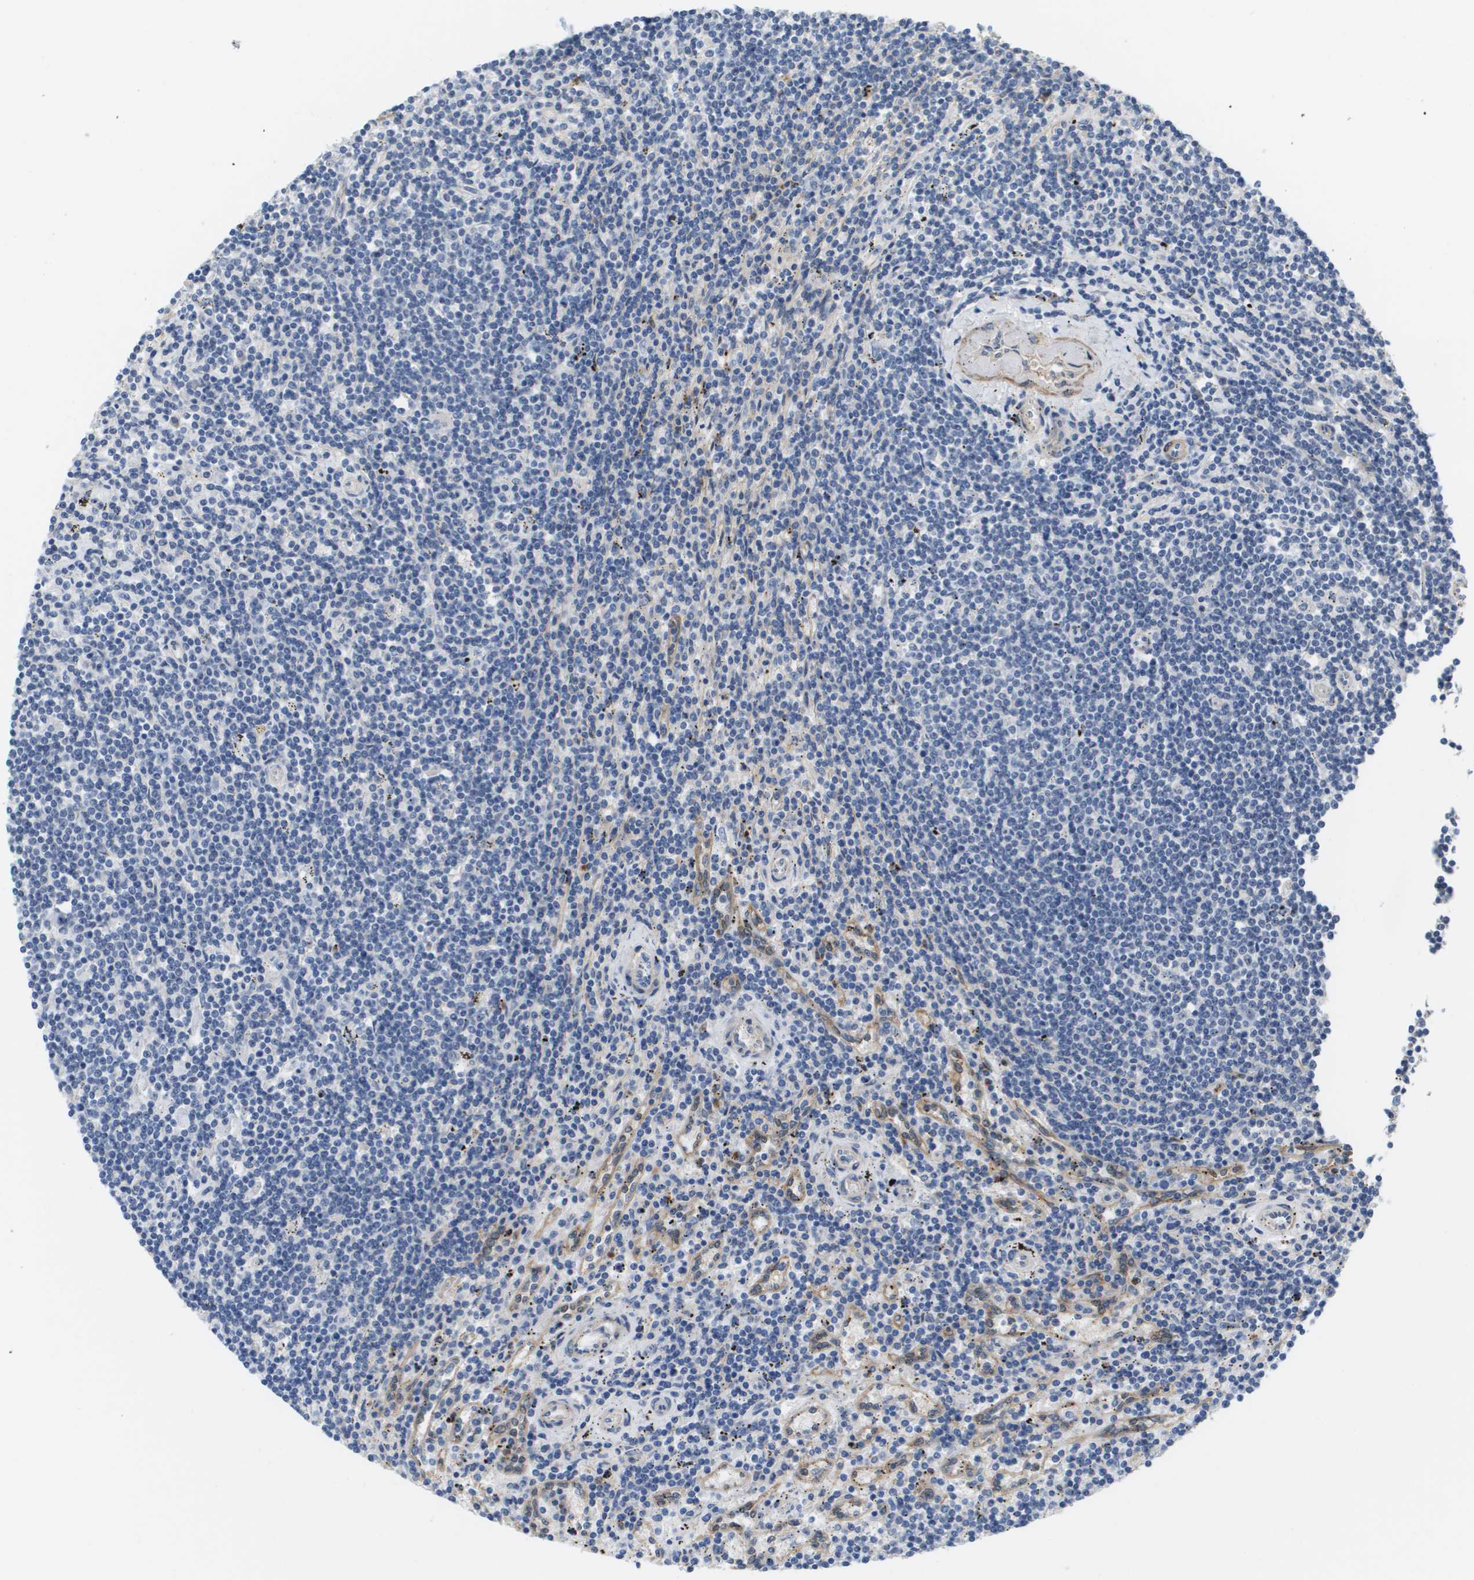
{"staining": {"intensity": "negative", "quantity": "none", "location": "none"}, "tissue": "lymphoma", "cell_type": "Tumor cells", "image_type": "cancer", "snomed": [{"axis": "morphology", "description": "Malignant lymphoma, non-Hodgkin's type, Low grade"}, {"axis": "topography", "description": "Spleen"}], "caption": "Immunohistochemical staining of human malignant lymphoma, non-Hodgkin's type (low-grade) exhibits no significant expression in tumor cells.", "gene": "RNF112", "patient": {"sex": "male", "age": 76}}